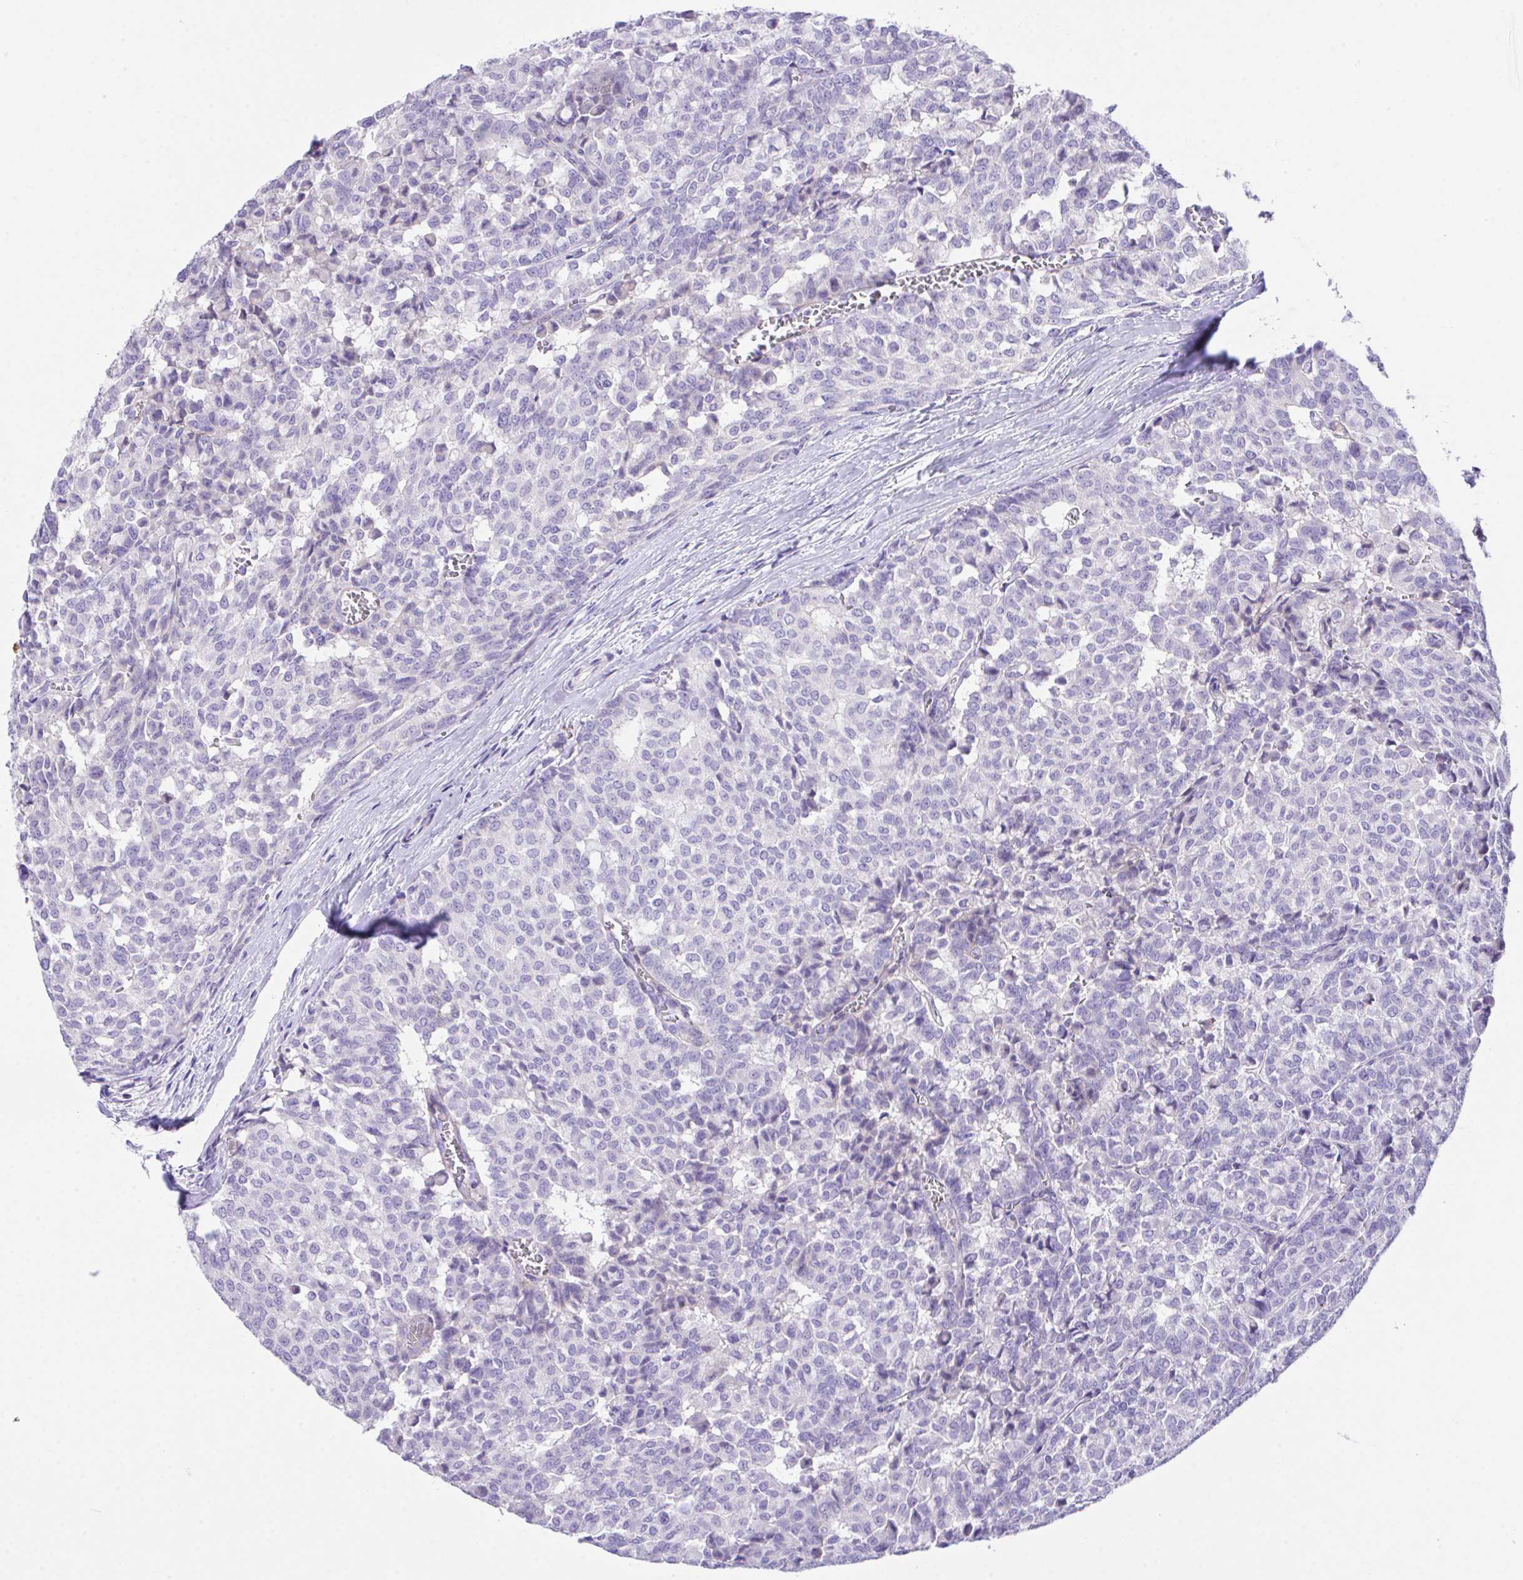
{"staining": {"intensity": "negative", "quantity": "none", "location": "none"}, "tissue": "breast cancer", "cell_type": "Tumor cells", "image_type": "cancer", "snomed": [{"axis": "morphology", "description": "Duct carcinoma"}, {"axis": "topography", "description": "Breast"}], "caption": "Protein analysis of breast cancer shows no significant staining in tumor cells. The staining is performed using DAB brown chromogen with nuclei counter-stained in using hematoxylin.", "gene": "SLC16A6", "patient": {"sex": "female", "age": 91}}